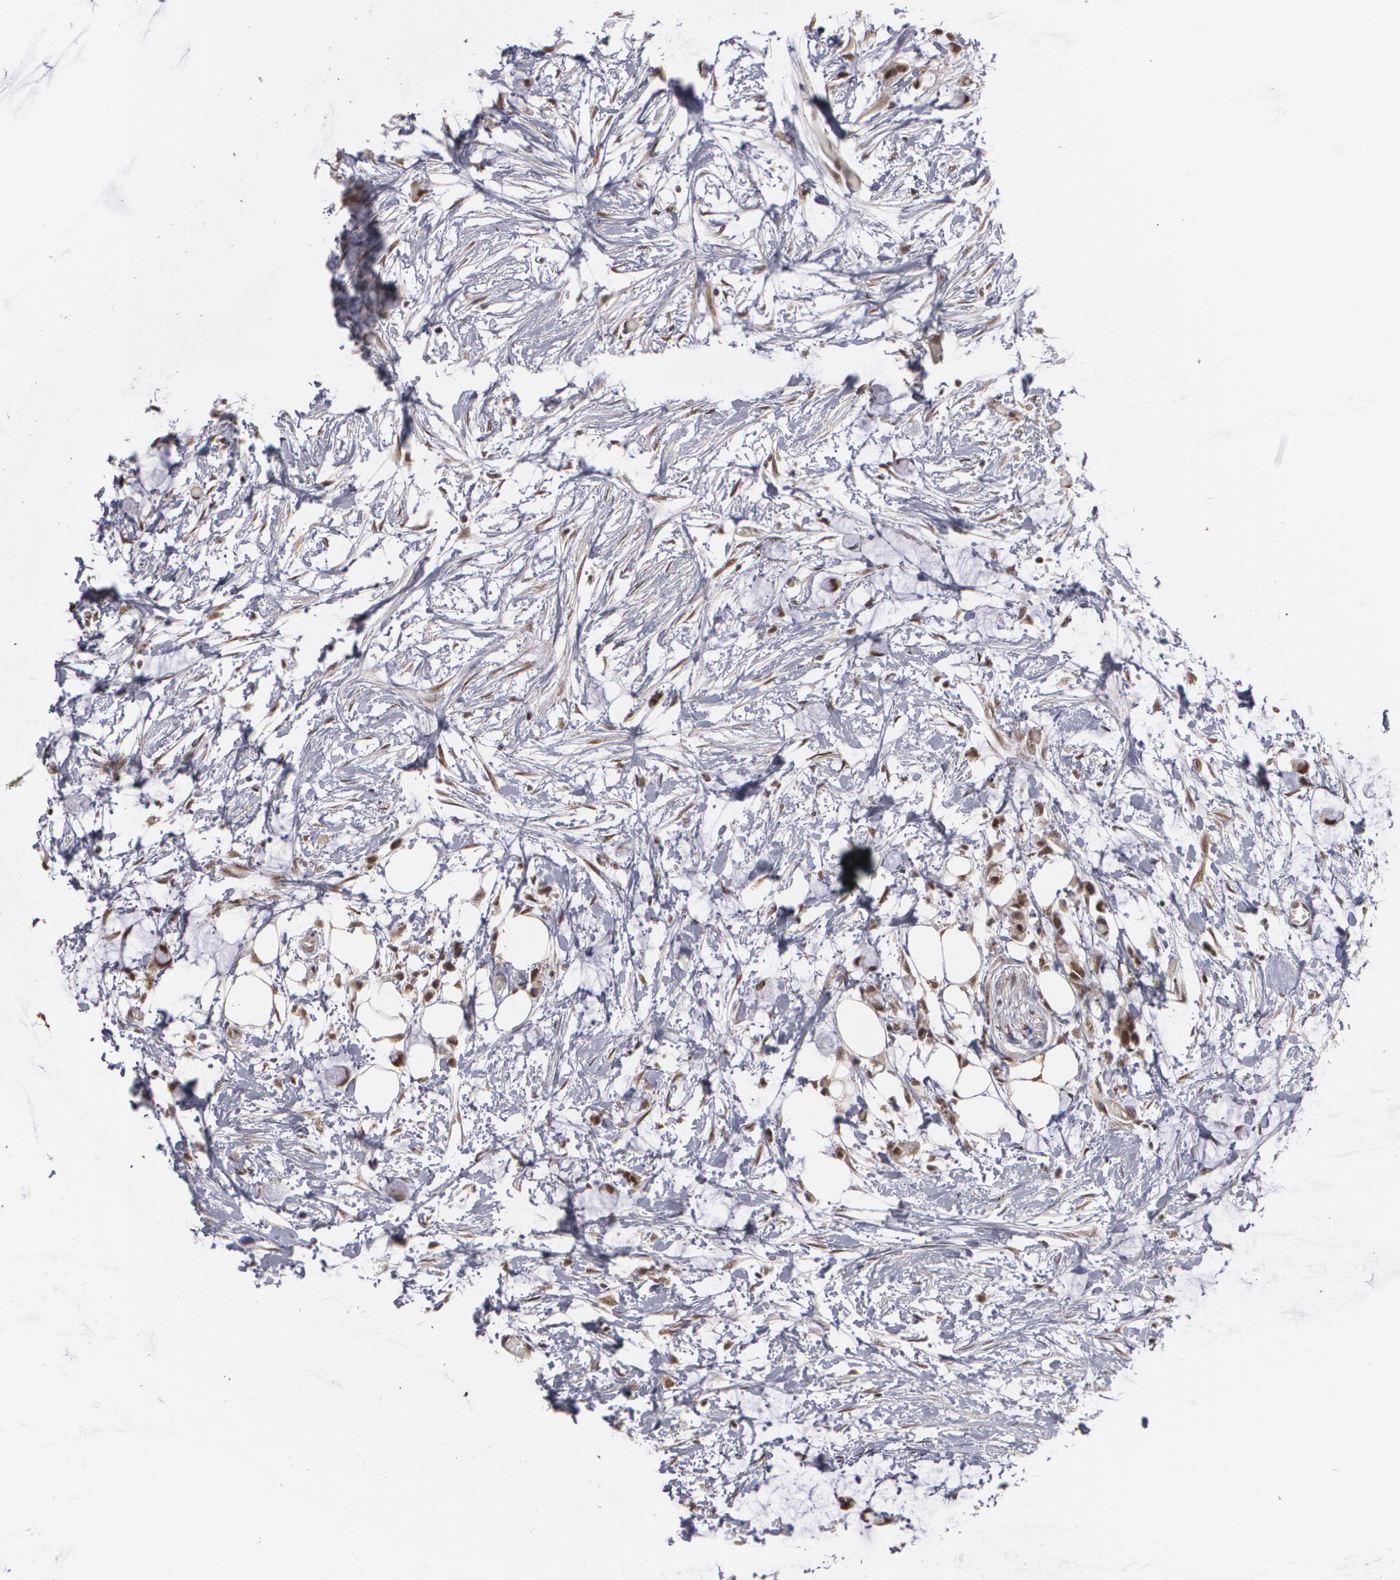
{"staining": {"intensity": "weak", "quantity": "25%-75%", "location": "cytoplasmic/membranous,nuclear"}, "tissue": "colorectal cancer", "cell_type": "Tumor cells", "image_type": "cancer", "snomed": [{"axis": "morphology", "description": "Normal tissue, NOS"}, {"axis": "morphology", "description": "Adenocarcinoma, NOS"}, {"axis": "topography", "description": "Colon"}, {"axis": "topography", "description": "Peripheral nerve tissue"}], "caption": "Adenocarcinoma (colorectal) tissue reveals weak cytoplasmic/membranous and nuclear expression in about 25%-75% of tumor cells, visualized by immunohistochemistry.", "gene": "ZNF75A", "patient": {"sex": "male", "age": 14}}